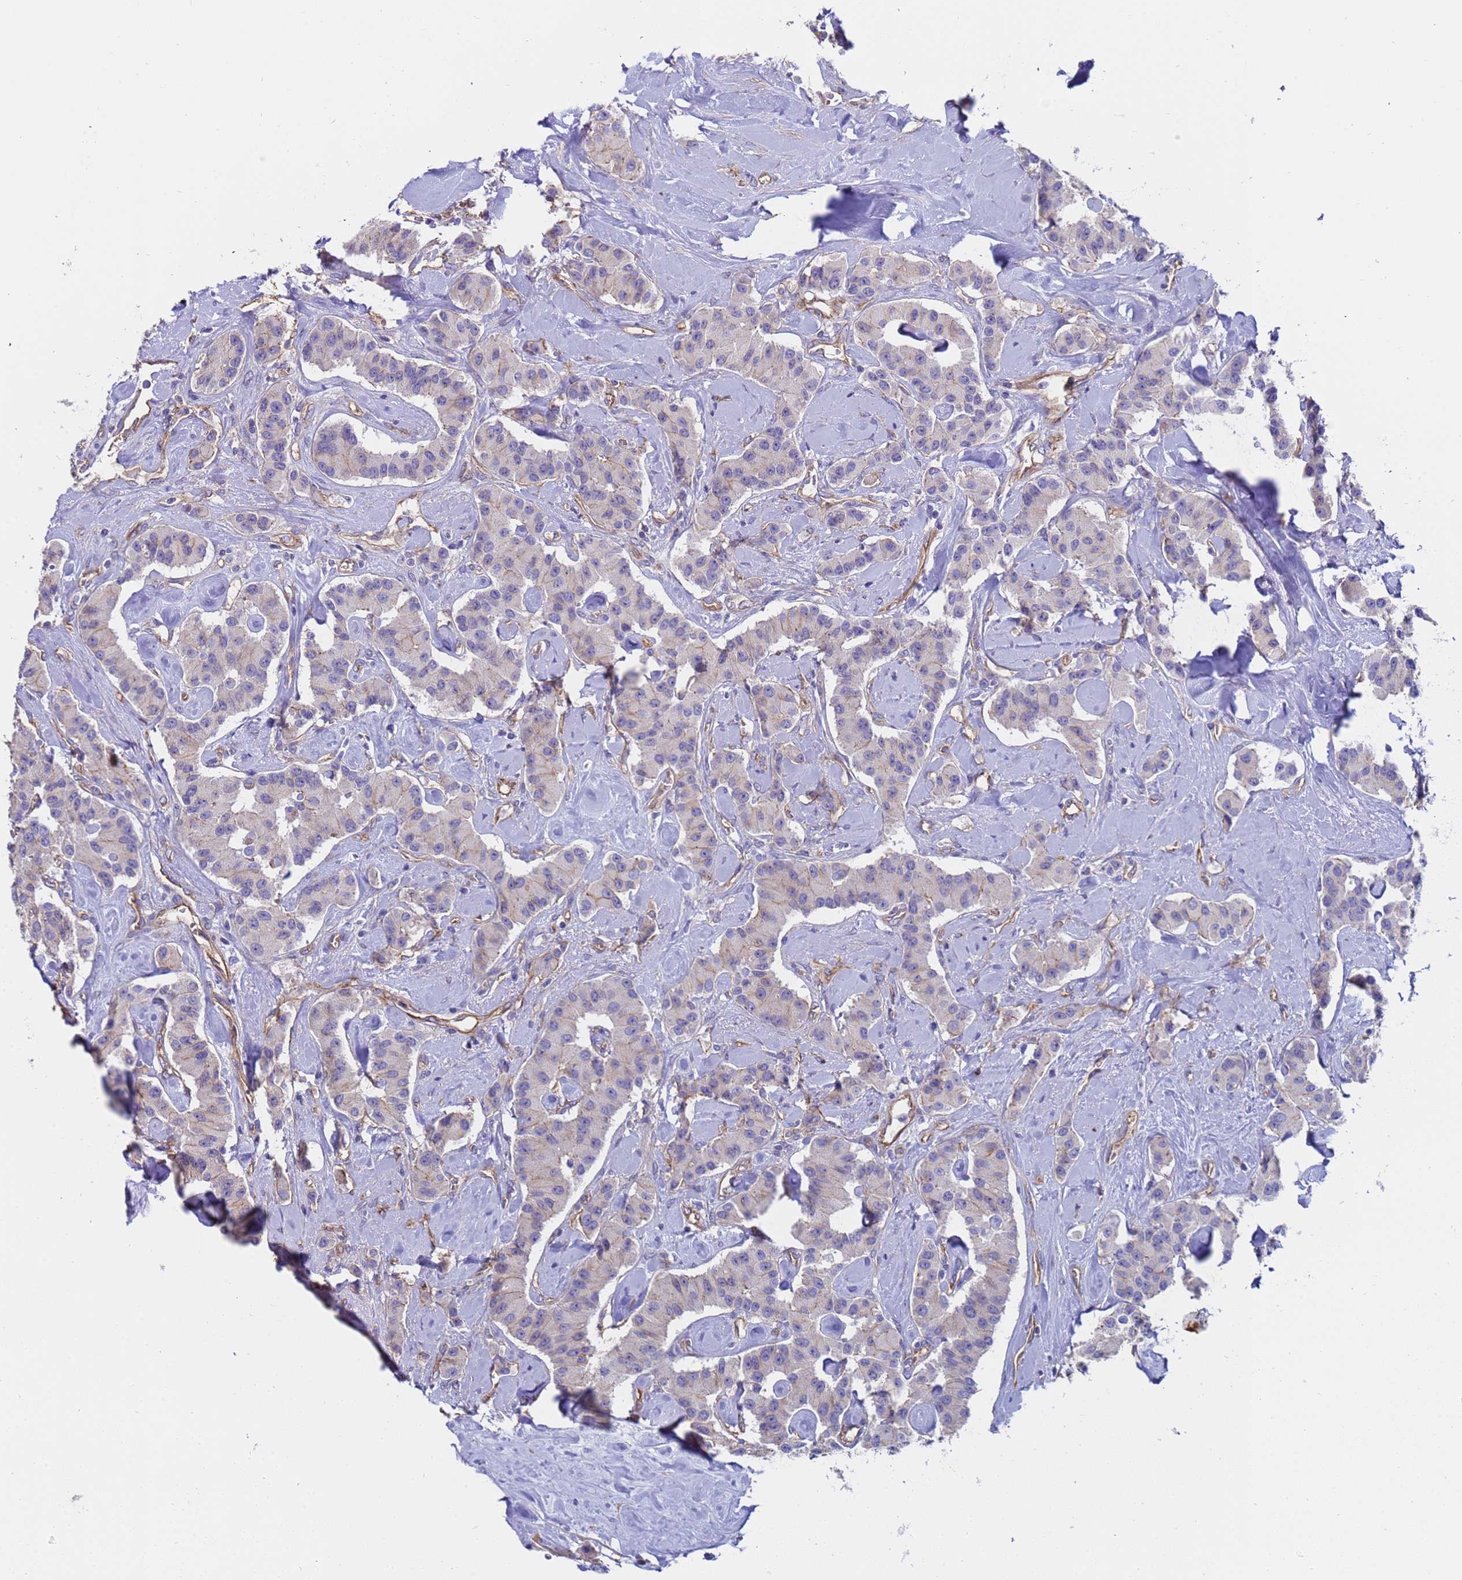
{"staining": {"intensity": "negative", "quantity": "none", "location": "none"}, "tissue": "carcinoid", "cell_type": "Tumor cells", "image_type": "cancer", "snomed": [{"axis": "morphology", "description": "Carcinoid, malignant, NOS"}, {"axis": "topography", "description": "Pancreas"}], "caption": "Immunohistochemistry histopathology image of human carcinoid stained for a protein (brown), which reveals no staining in tumor cells.", "gene": "ZNF248", "patient": {"sex": "male", "age": 41}}